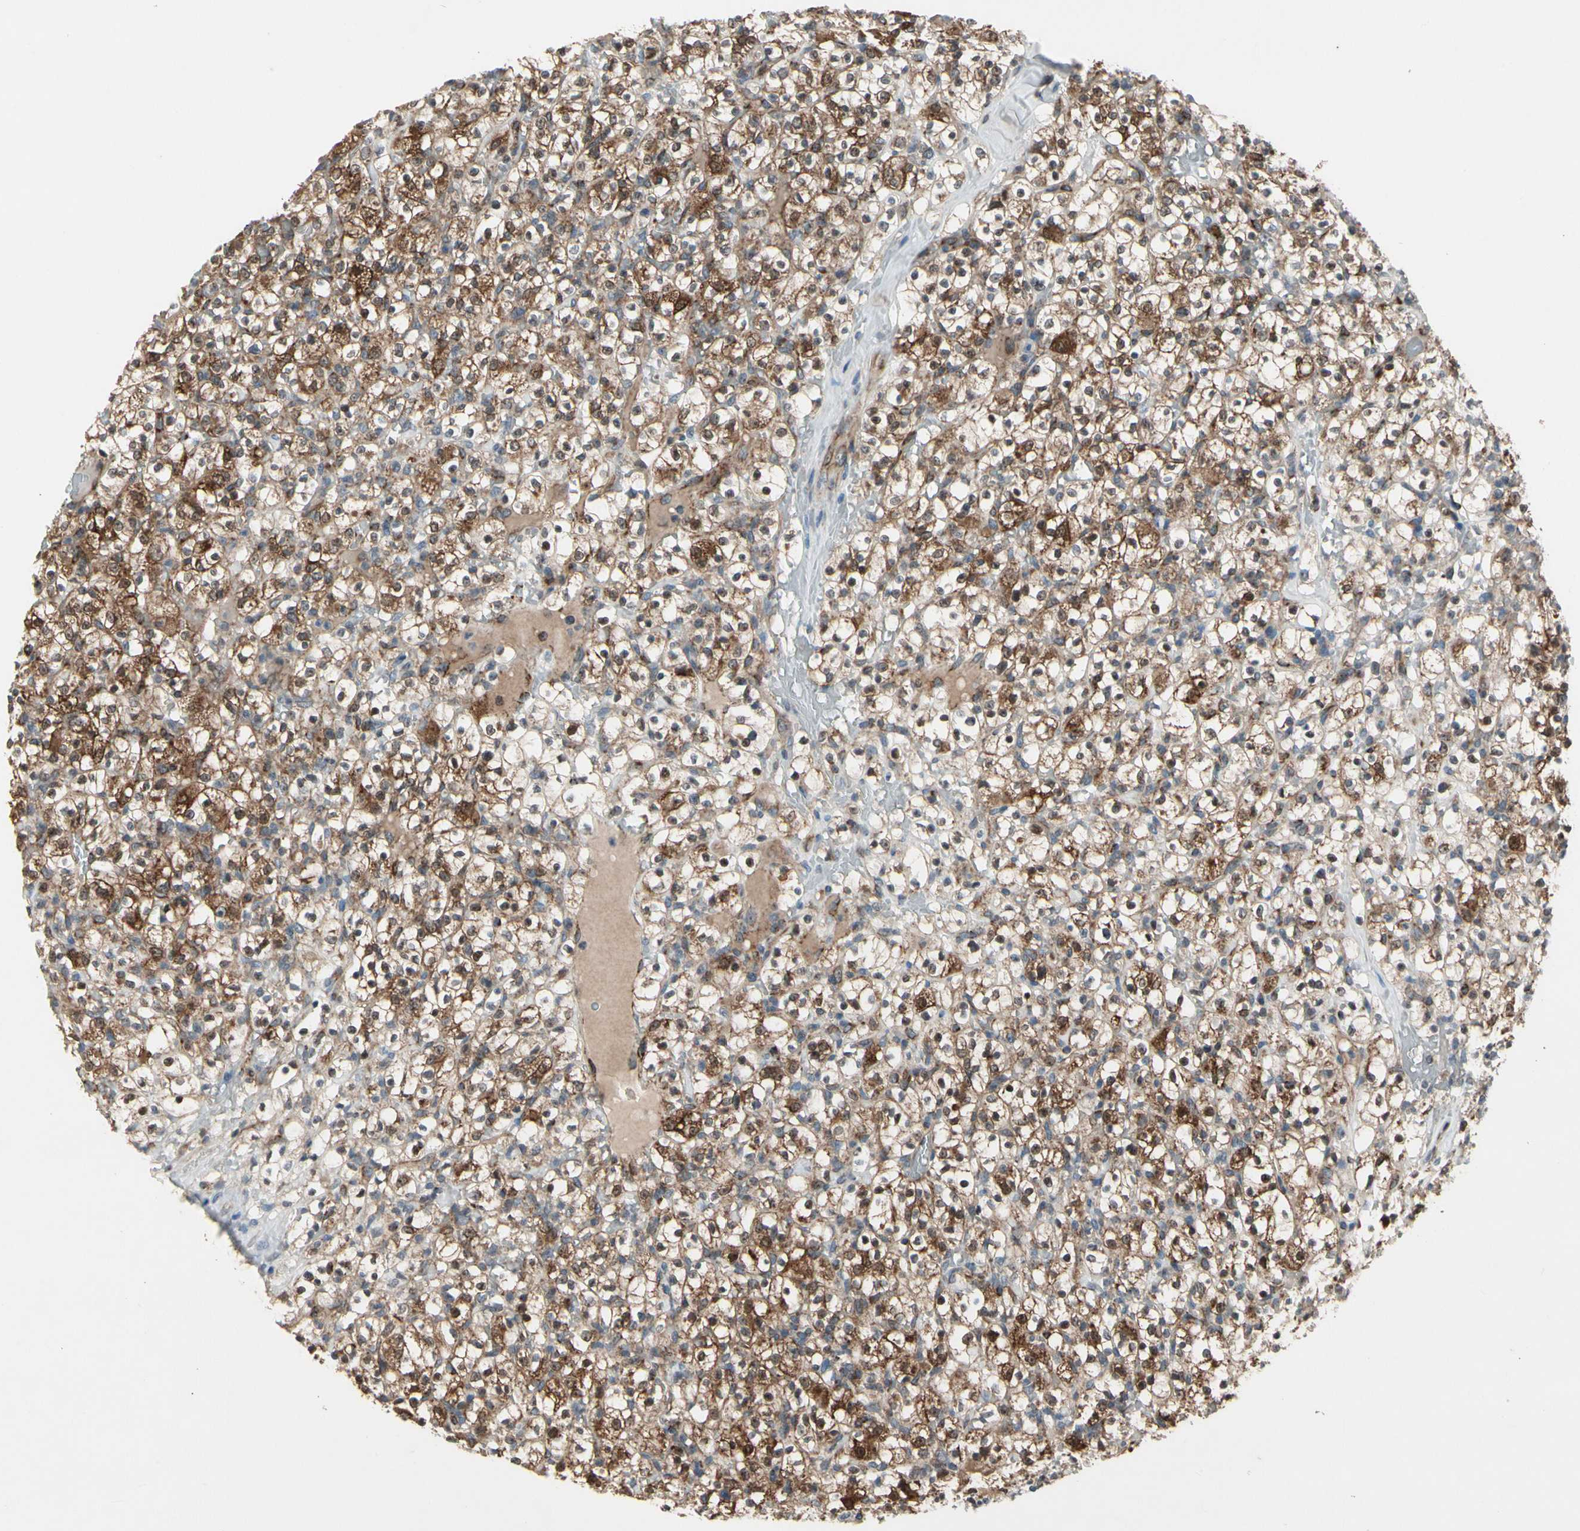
{"staining": {"intensity": "moderate", "quantity": ">75%", "location": "cytoplasmic/membranous"}, "tissue": "renal cancer", "cell_type": "Tumor cells", "image_type": "cancer", "snomed": [{"axis": "morphology", "description": "Normal tissue, NOS"}, {"axis": "morphology", "description": "Adenocarcinoma, NOS"}, {"axis": "topography", "description": "Kidney"}], "caption": "This is an image of immunohistochemistry (IHC) staining of renal cancer (adenocarcinoma), which shows moderate positivity in the cytoplasmic/membranous of tumor cells.", "gene": "CPT1A", "patient": {"sex": "female", "age": 72}}